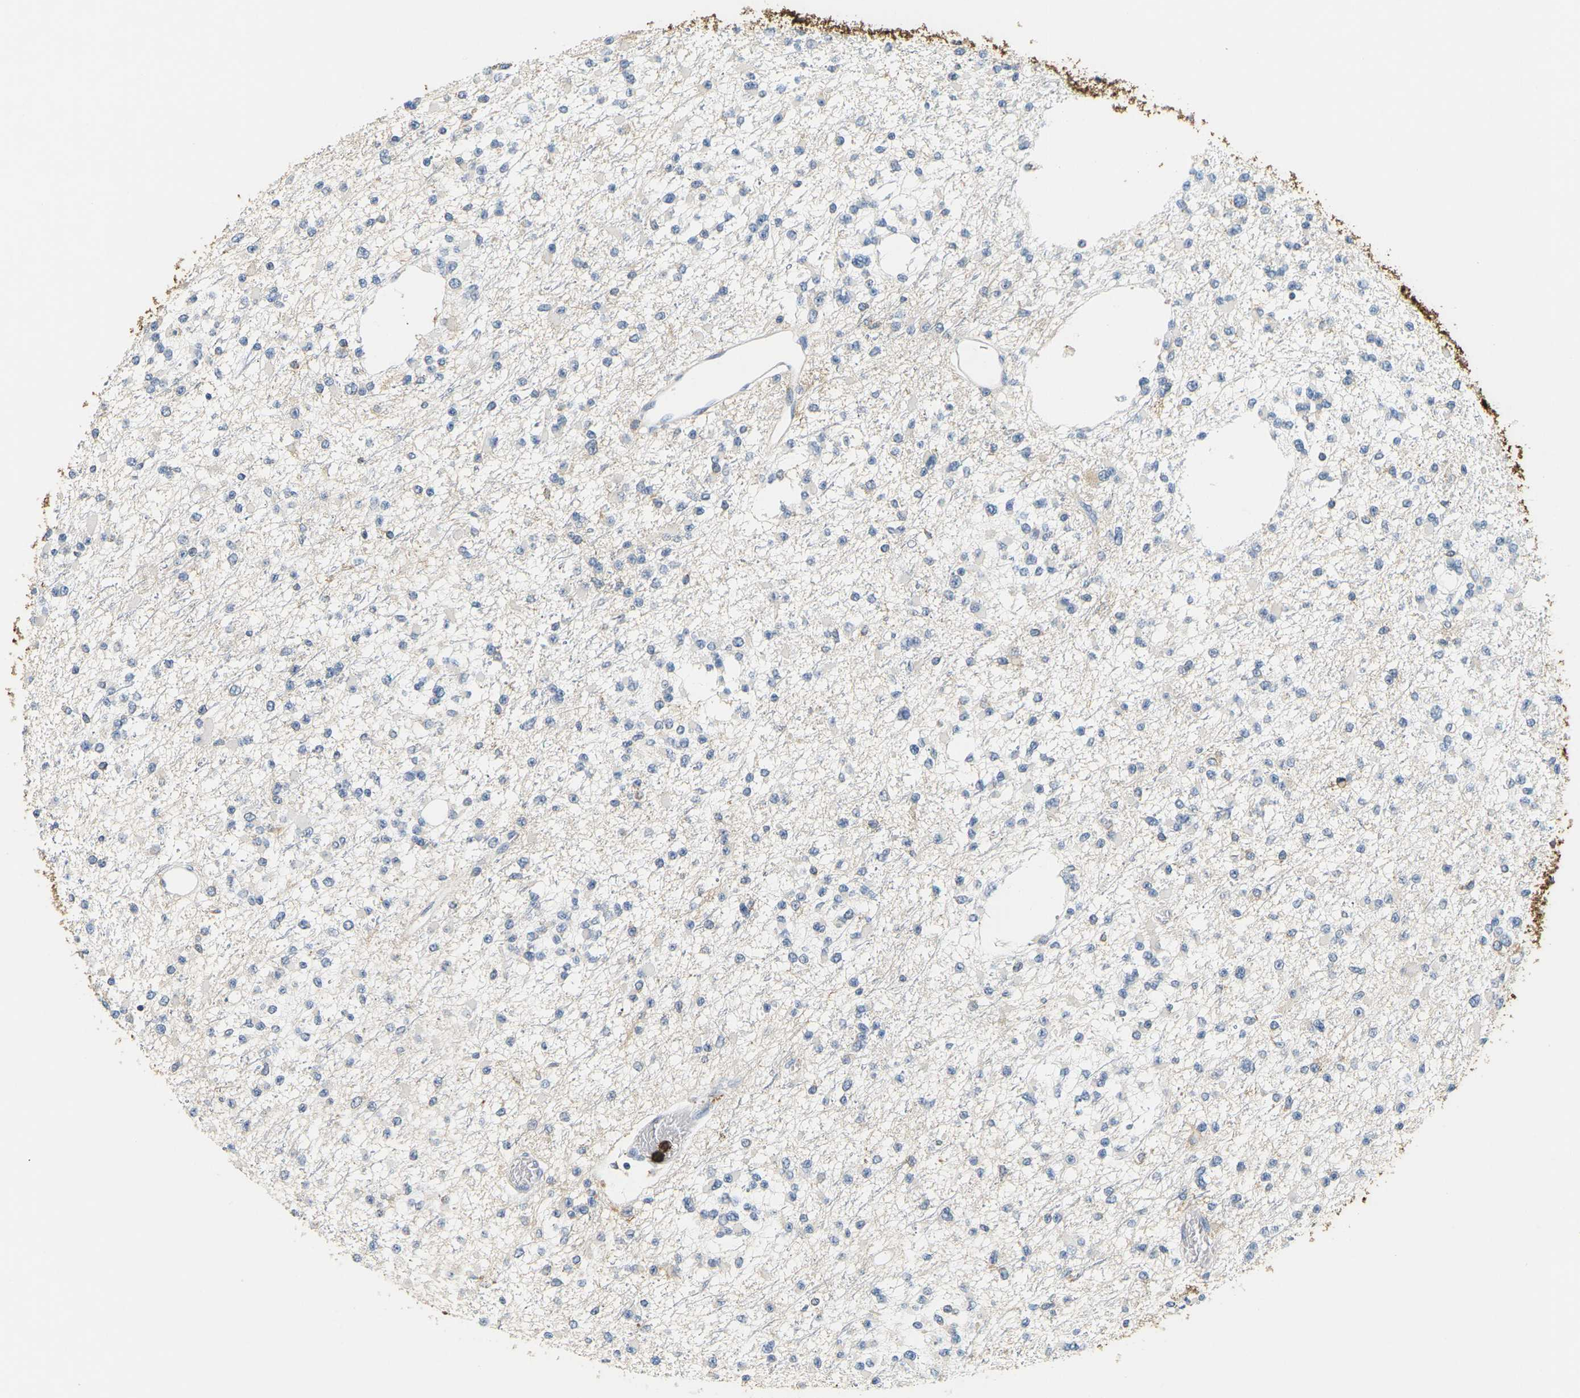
{"staining": {"intensity": "negative", "quantity": "none", "location": "none"}, "tissue": "glioma", "cell_type": "Tumor cells", "image_type": "cancer", "snomed": [{"axis": "morphology", "description": "Glioma, malignant, Low grade"}, {"axis": "topography", "description": "Brain"}], "caption": "IHC micrograph of neoplastic tissue: human malignant glioma (low-grade) stained with DAB (3,3'-diaminobenzidine) reveals no significant protein positivity in tumor cells.", "gene": "ADM", "patient": {"sex": "female", "age": 22}}